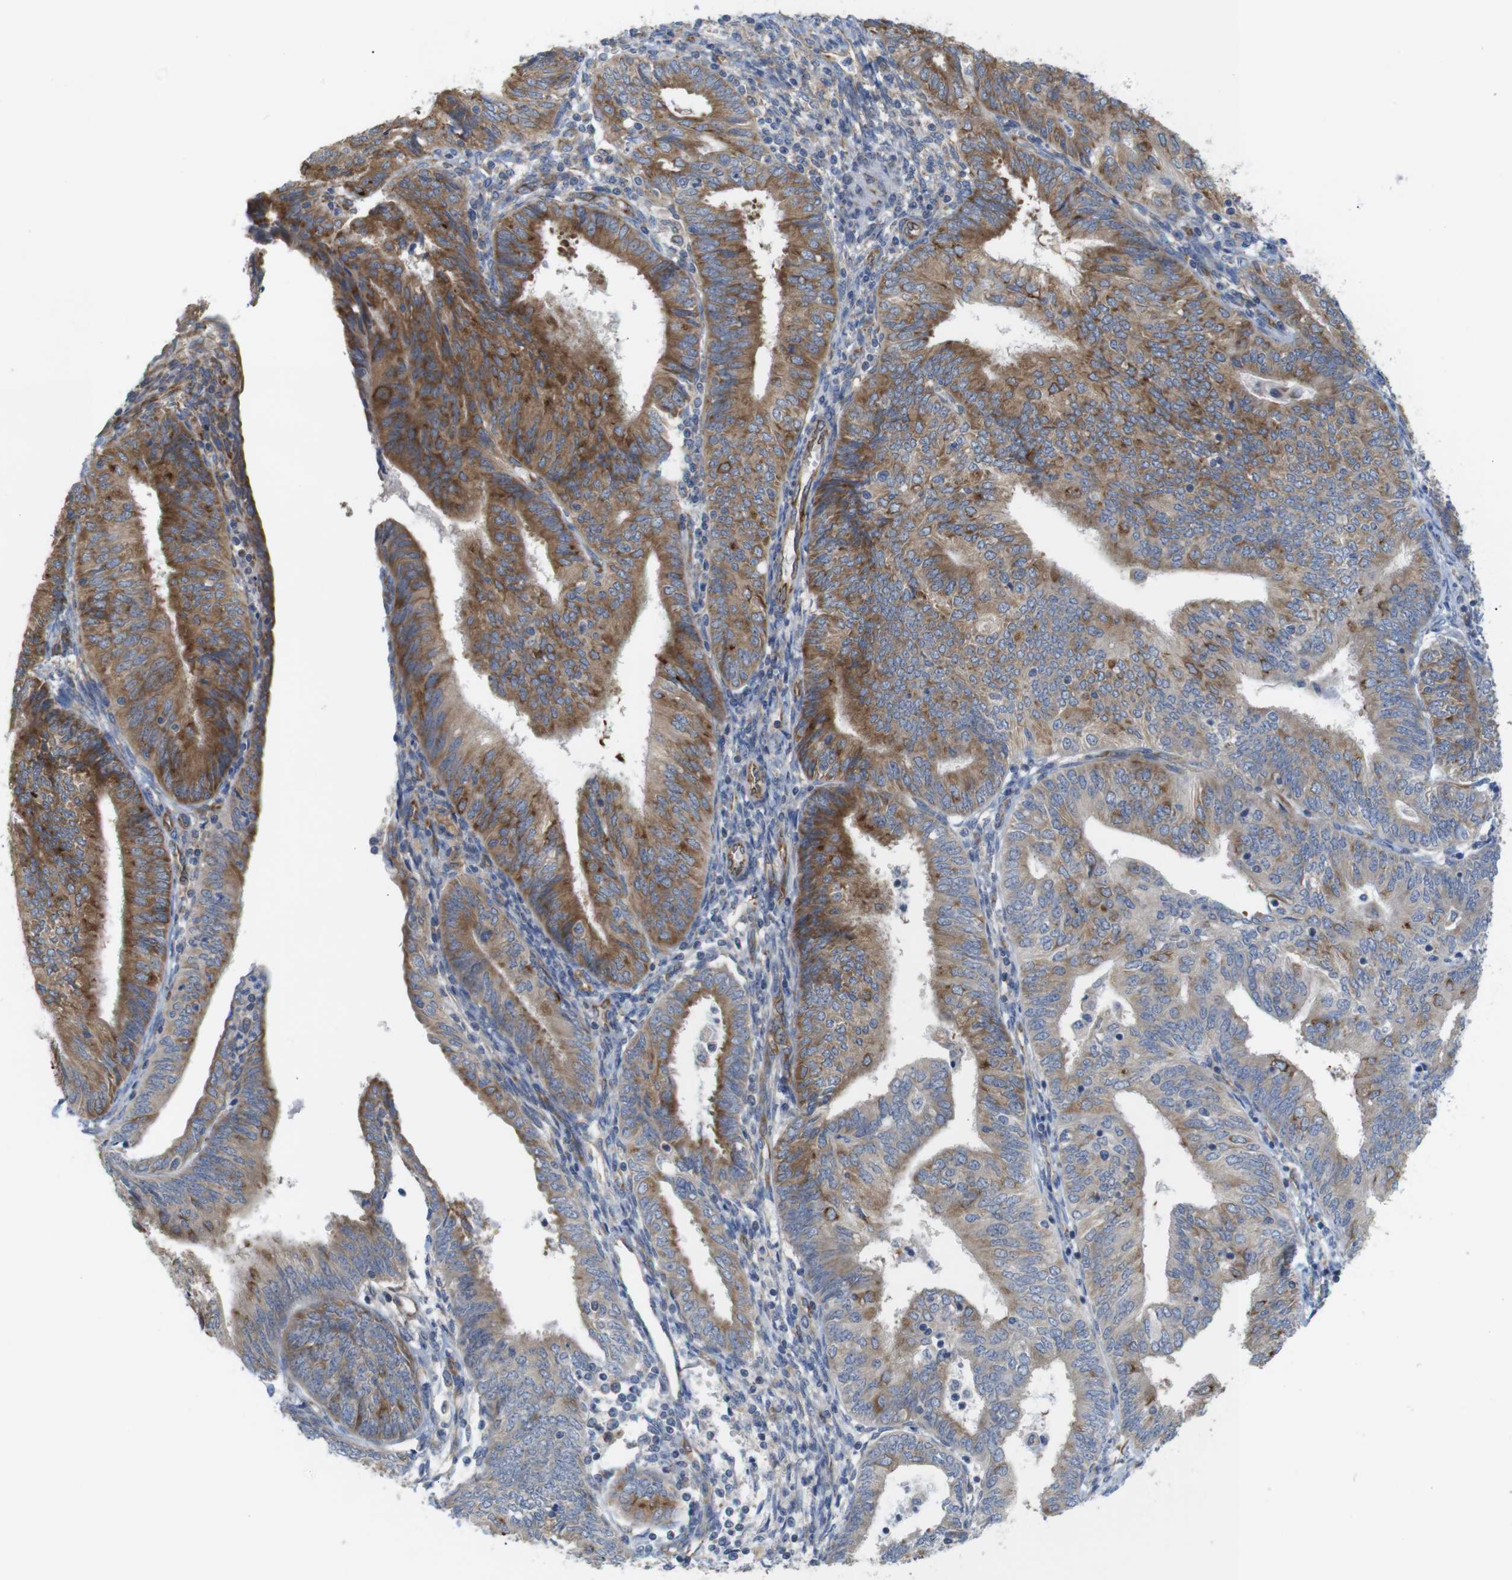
{"staining": {"intensity": "moderate", "quantity": "25%-75%", "location": "cytoplasmic/membranous"}, "tissue": "endometrial cancer", "cell_type": "Tumor cells", "image_type": "cancer", "snomed": [{"axis": "morphology", "description": "Adenocarcinoma, NOS"}, {"axis": "topography", "description": "Endometrium"}], "caption": "The immunohistochemical stain shows moderate cytoplasmic/membranous positivity in tumor cells of endometrial cancer (adenocarcinoma) tissue.", "gene": "PCNX2", "patient": {"sex": "female", "age": 58}}